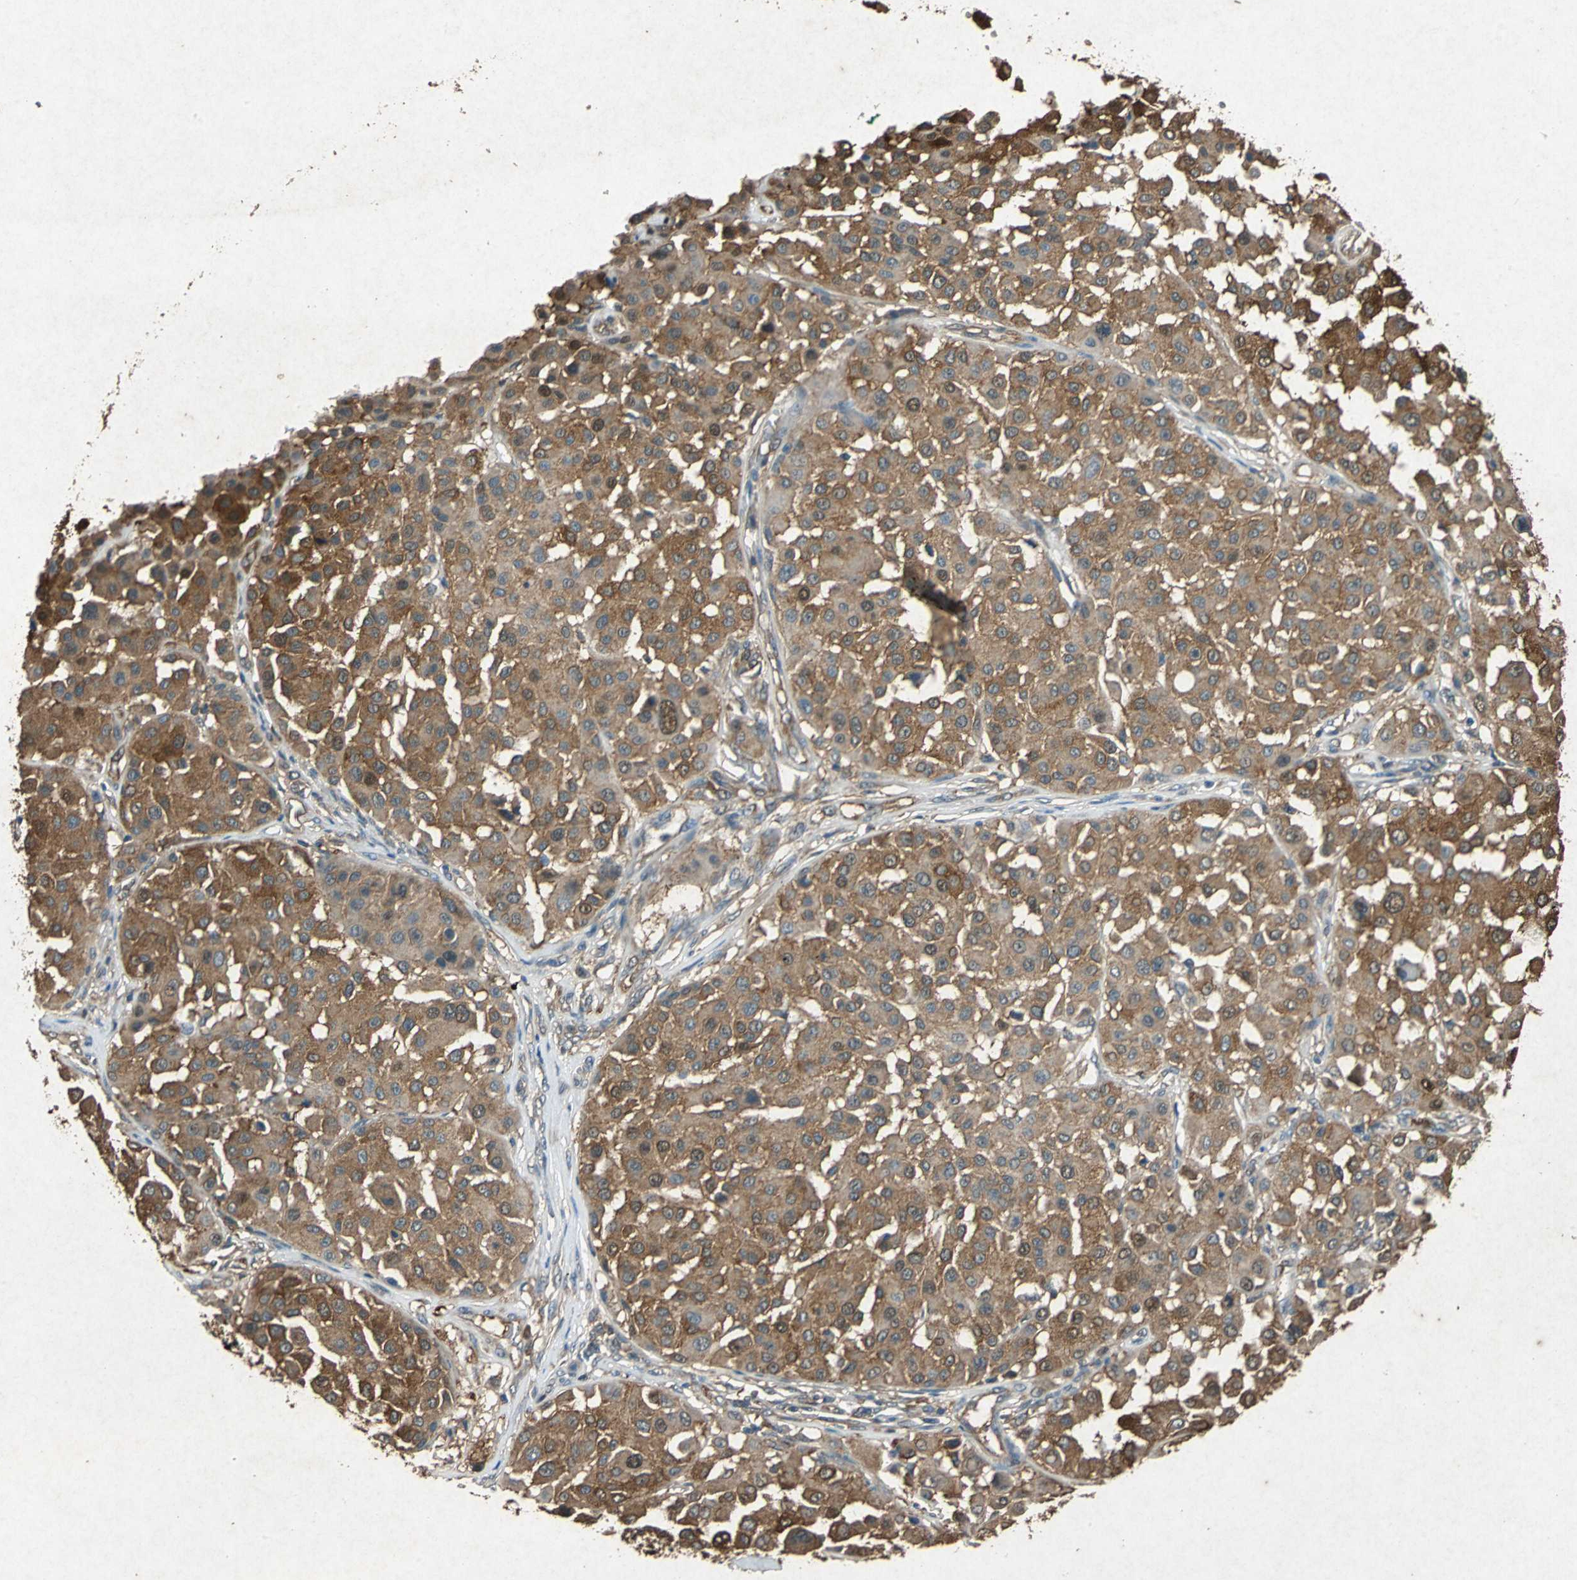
{"staining": {"intensity": "moderate", "quantity": ">75%", "location": "cytoplasmic/membranous"}, "tissue": "melanoma", "cell_type": "Tumor cells", "image_type": "cancer", "snomed": [{"axis": "morphology", "description": "Malignant melanoma, Metastatic site"}, {"axis": "topography", "description": "Soft tissue"}], "caption": "IHC of melanoma displays medium levels of moderate cytoplasmic/membranous expression in approximately >75% of tumor cells.", "gene": "HSP90AB1", "patient": {"sex": "male", "age": 41}}